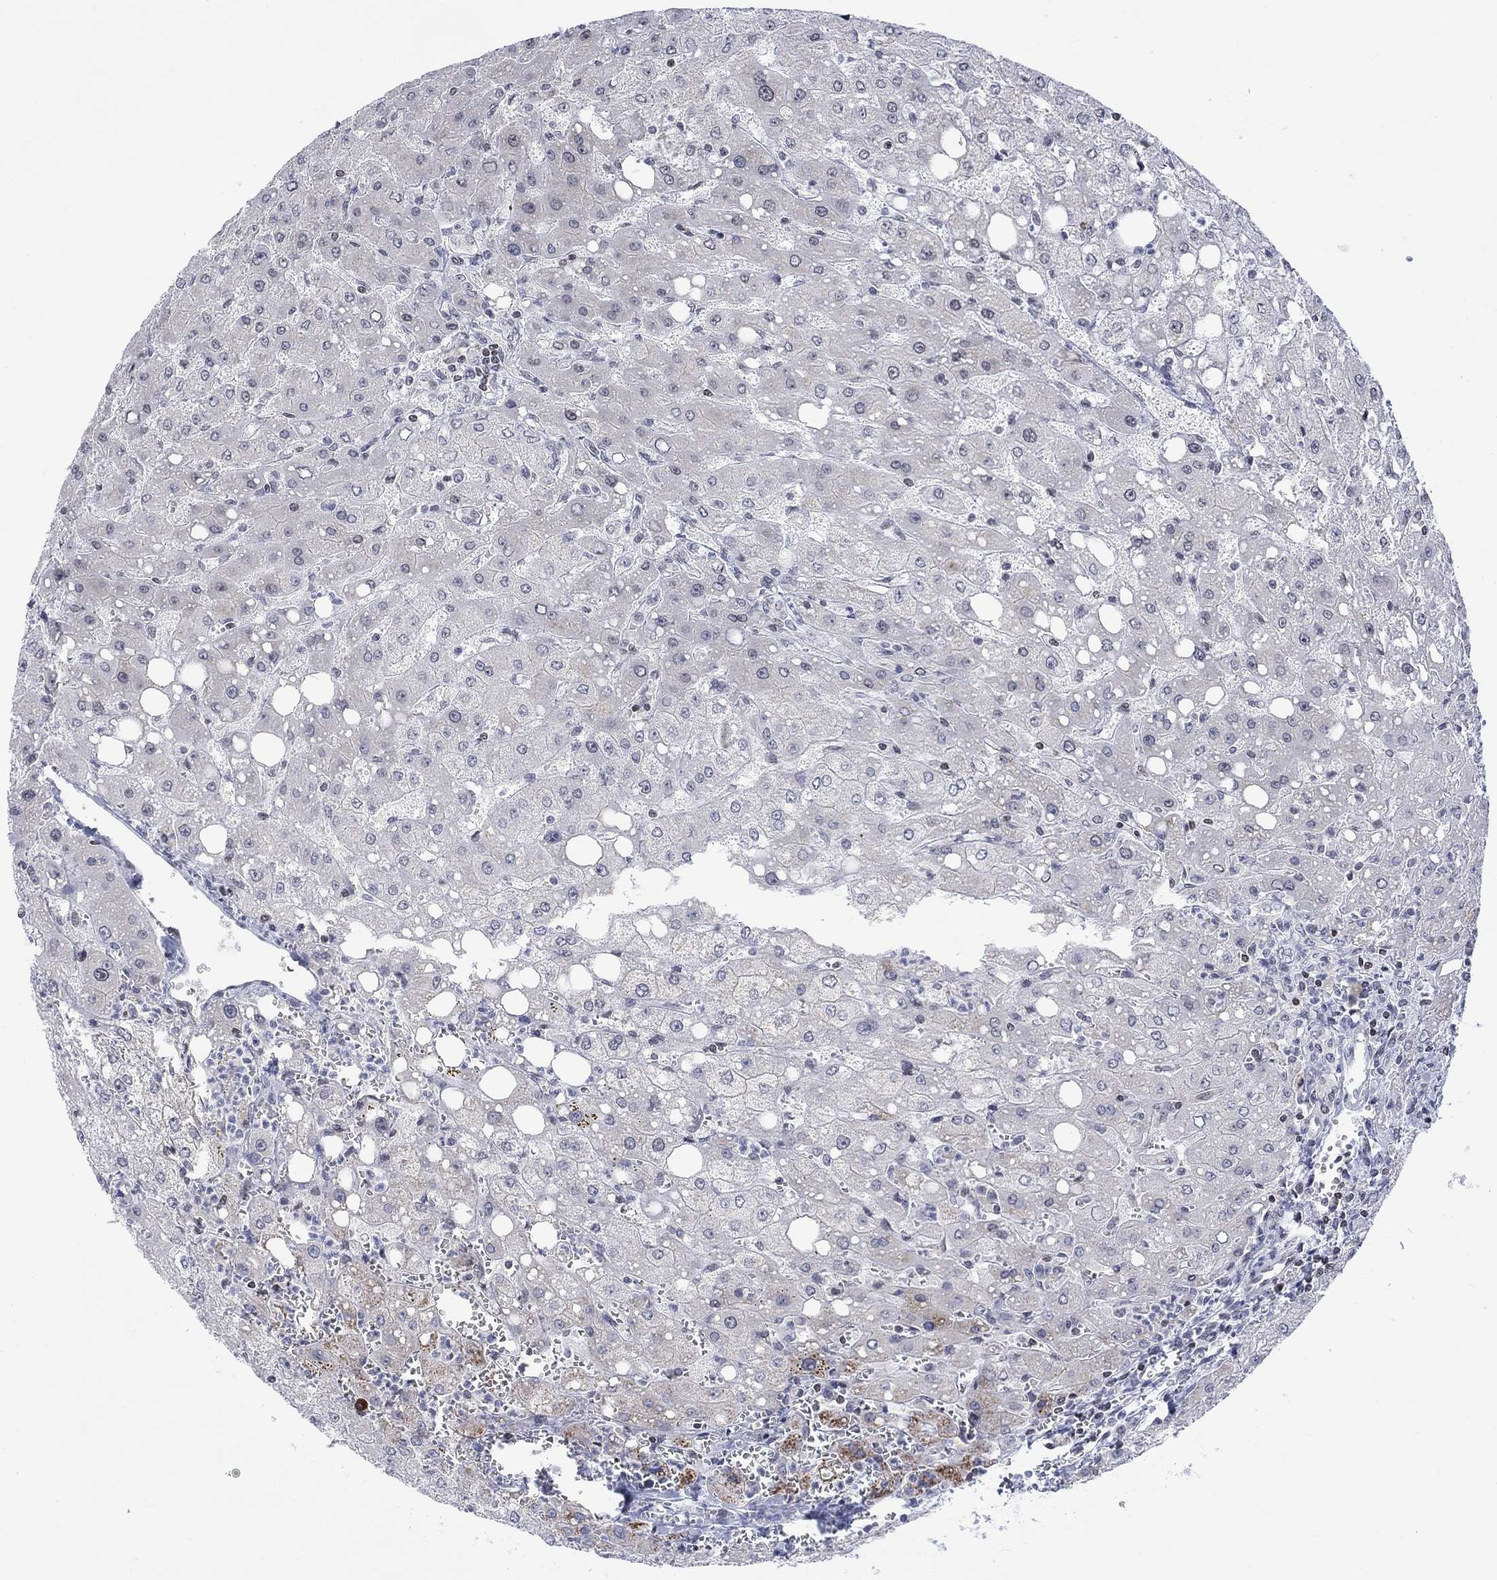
{"staining": {"intensity": "negative", "quantity": "none", "location": "none"}, "tissue": "liver", "cell_type": "Cholangiocytes", "image_type": "normal", "snomed": [{"axis": "morphology", "description": "Normal tissue, NOS"}, {"axis": "topography", "description": "Liver"}], "caption": "An immunohistochemistry (IHC) photomicrograph of normal liver is shown. There is no staining in cholangiocytes of liver.", "gene": "DCX", "patient": {"sex": "female", "age": 53}}